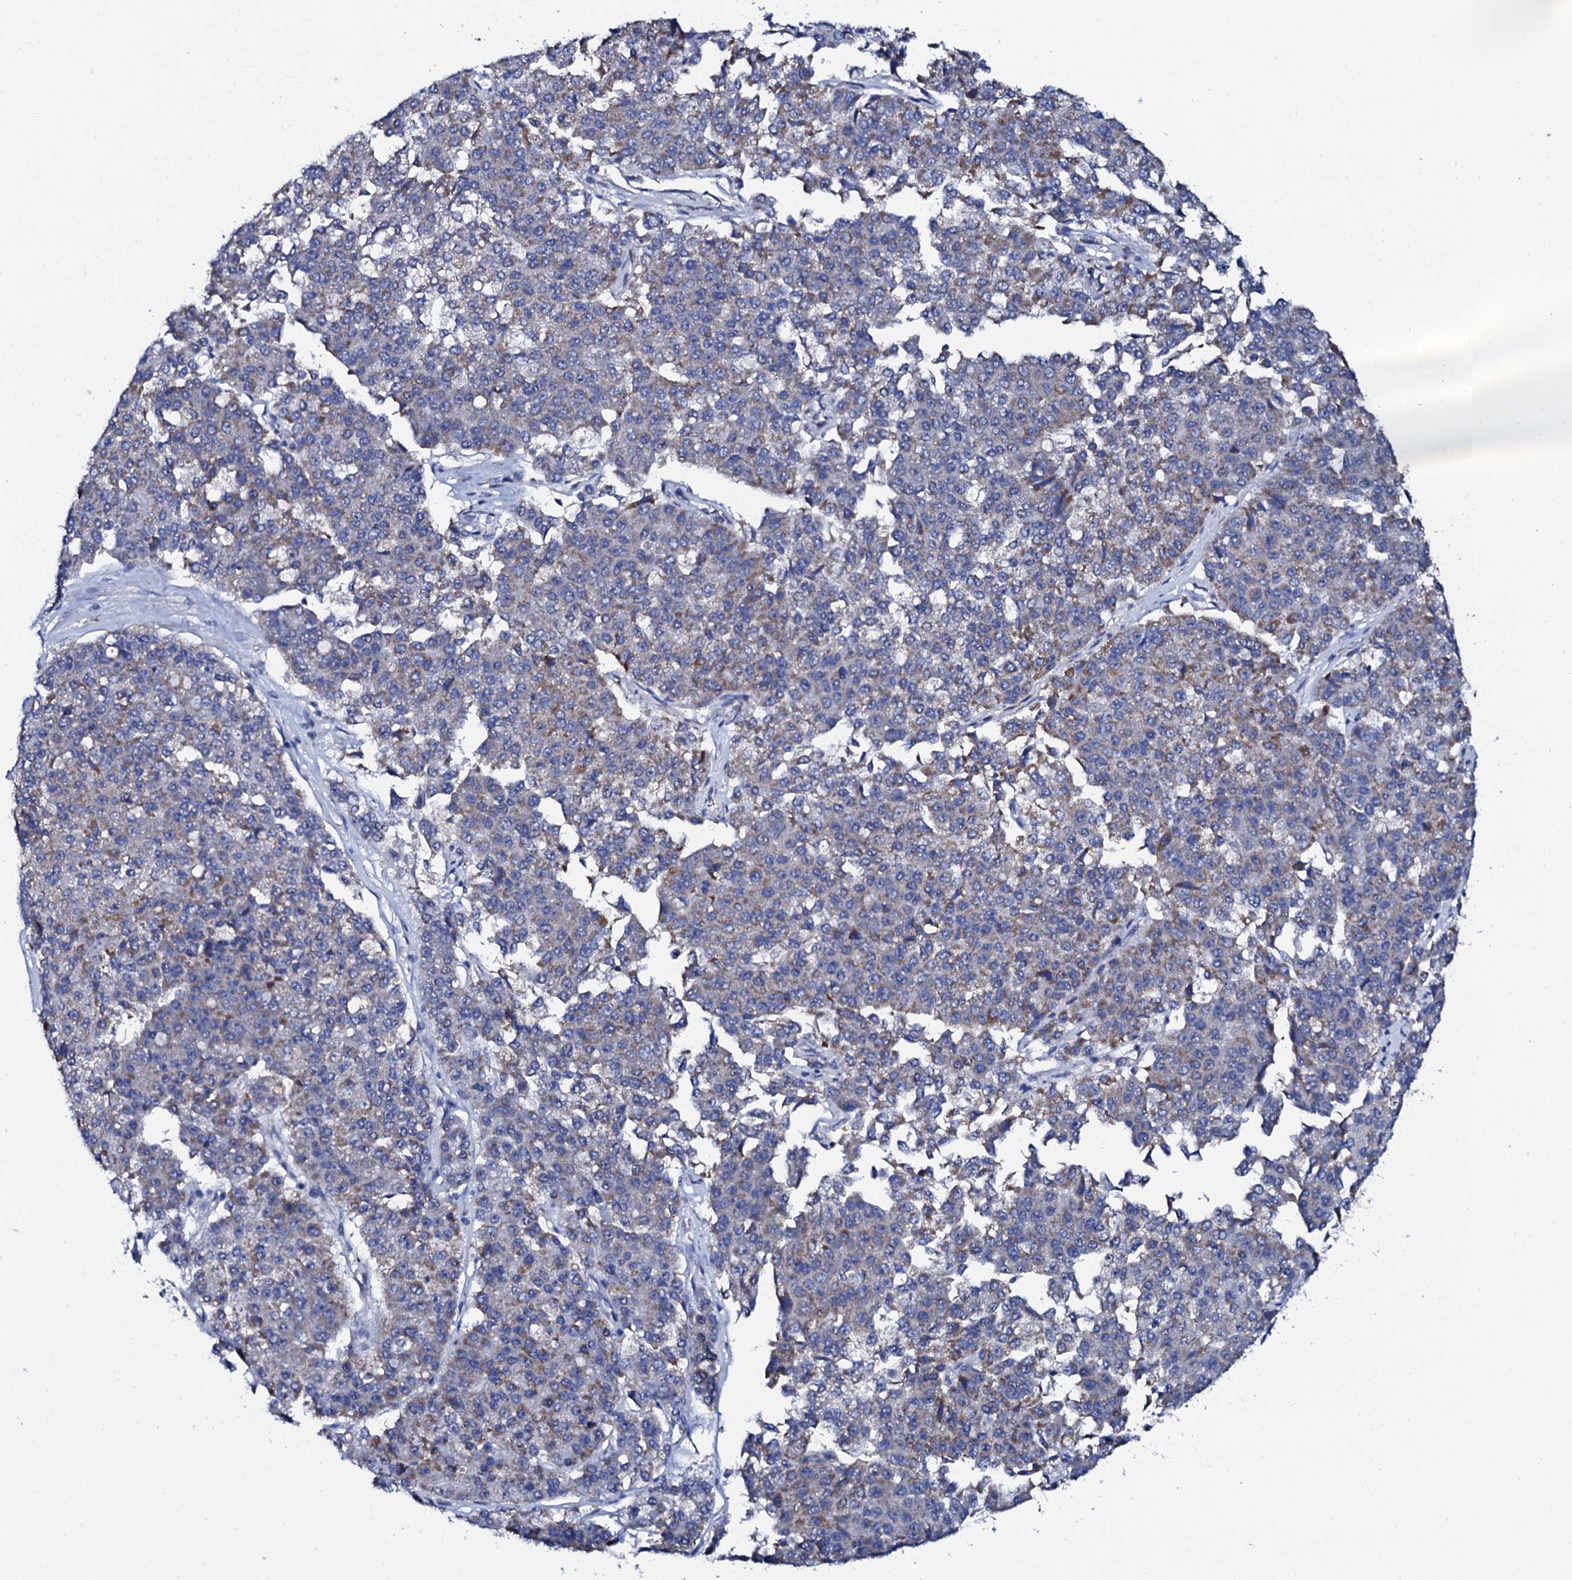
{"staining": {"intensity": "moderate", "quantity": "<25%", "location": "cytoplasmic/membranous"}, "tissue": "pancreatic cancer", "cell_type": "Tumor cells", "image_type": "cancer", "snomed": [{"axis": "morphology", "description": "Adenocarcinoma, NOS"}, {"axis": "topography", "description": "Pancreas"}], "caption": "Approximately <25% of tumor cells in human pancreatic cancer (adenocarcinoma) exhibit moderate cytoplasmic/membranous protein positivity as visualized by brown immunohistochemical staining.", "gene": "SLC37A4", "patient": {"sex": "male", "age": 50}}